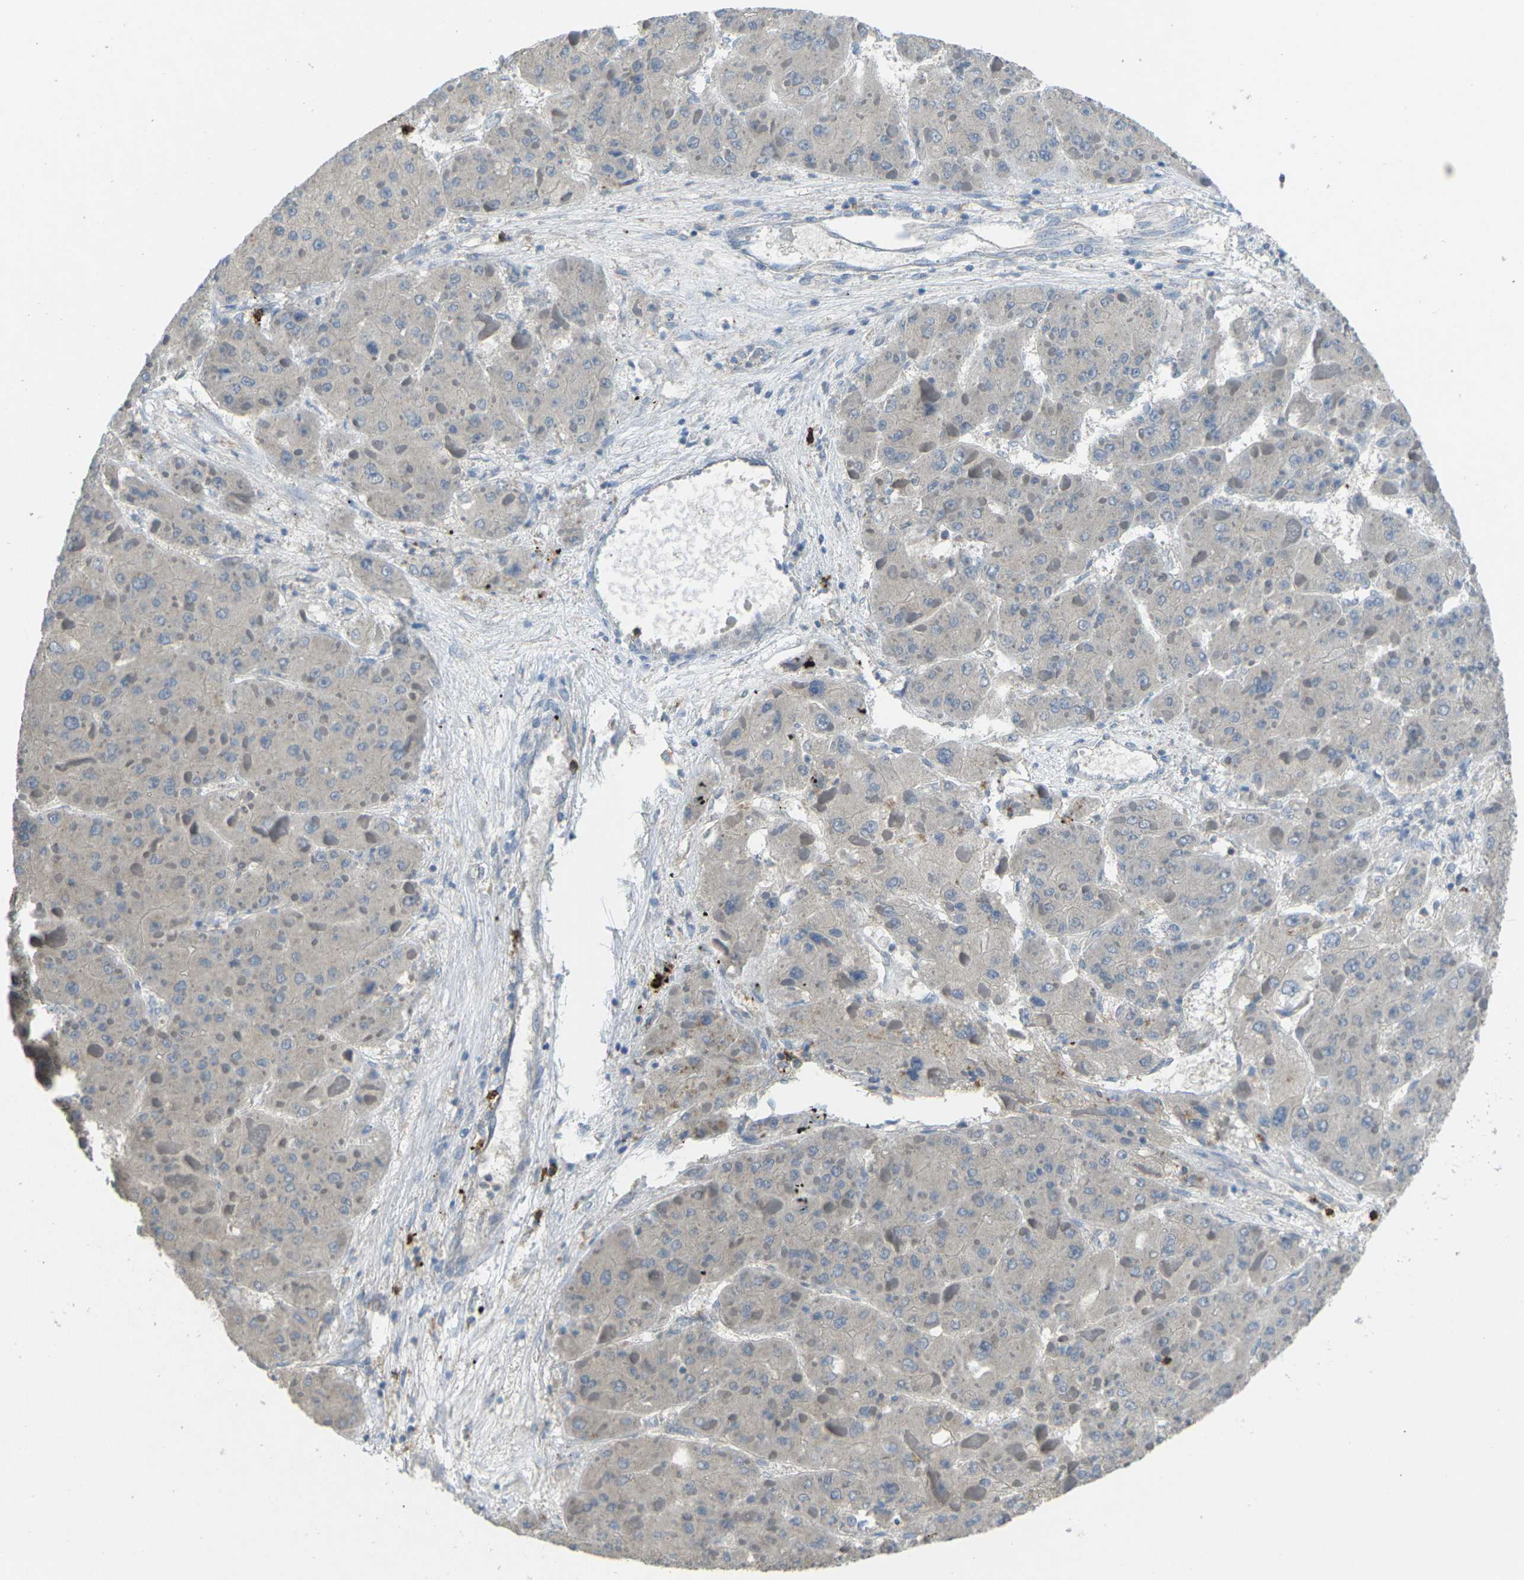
{"staining": {"intensity": "negative", "quantity": "none", "location": "none"}, "tissue": "liver cancer", "cell_type": "Tumor cells", "image_type": "cancer", "snomed": [{"axis": "morphology", "description": "Carcinoma, Hepatocellular, NOS"}, {"axis": "topography", "description": "Liver"}], "caption": "Immunohistochemical staining of human hepatocellular carcinoma (liver) reveals no significant expression in tumor cells. (Immunohistochemistry, brightfield microscopy, high magnification).", "gene": "CD19", "patient": {"sex": "female", "age": 73}}